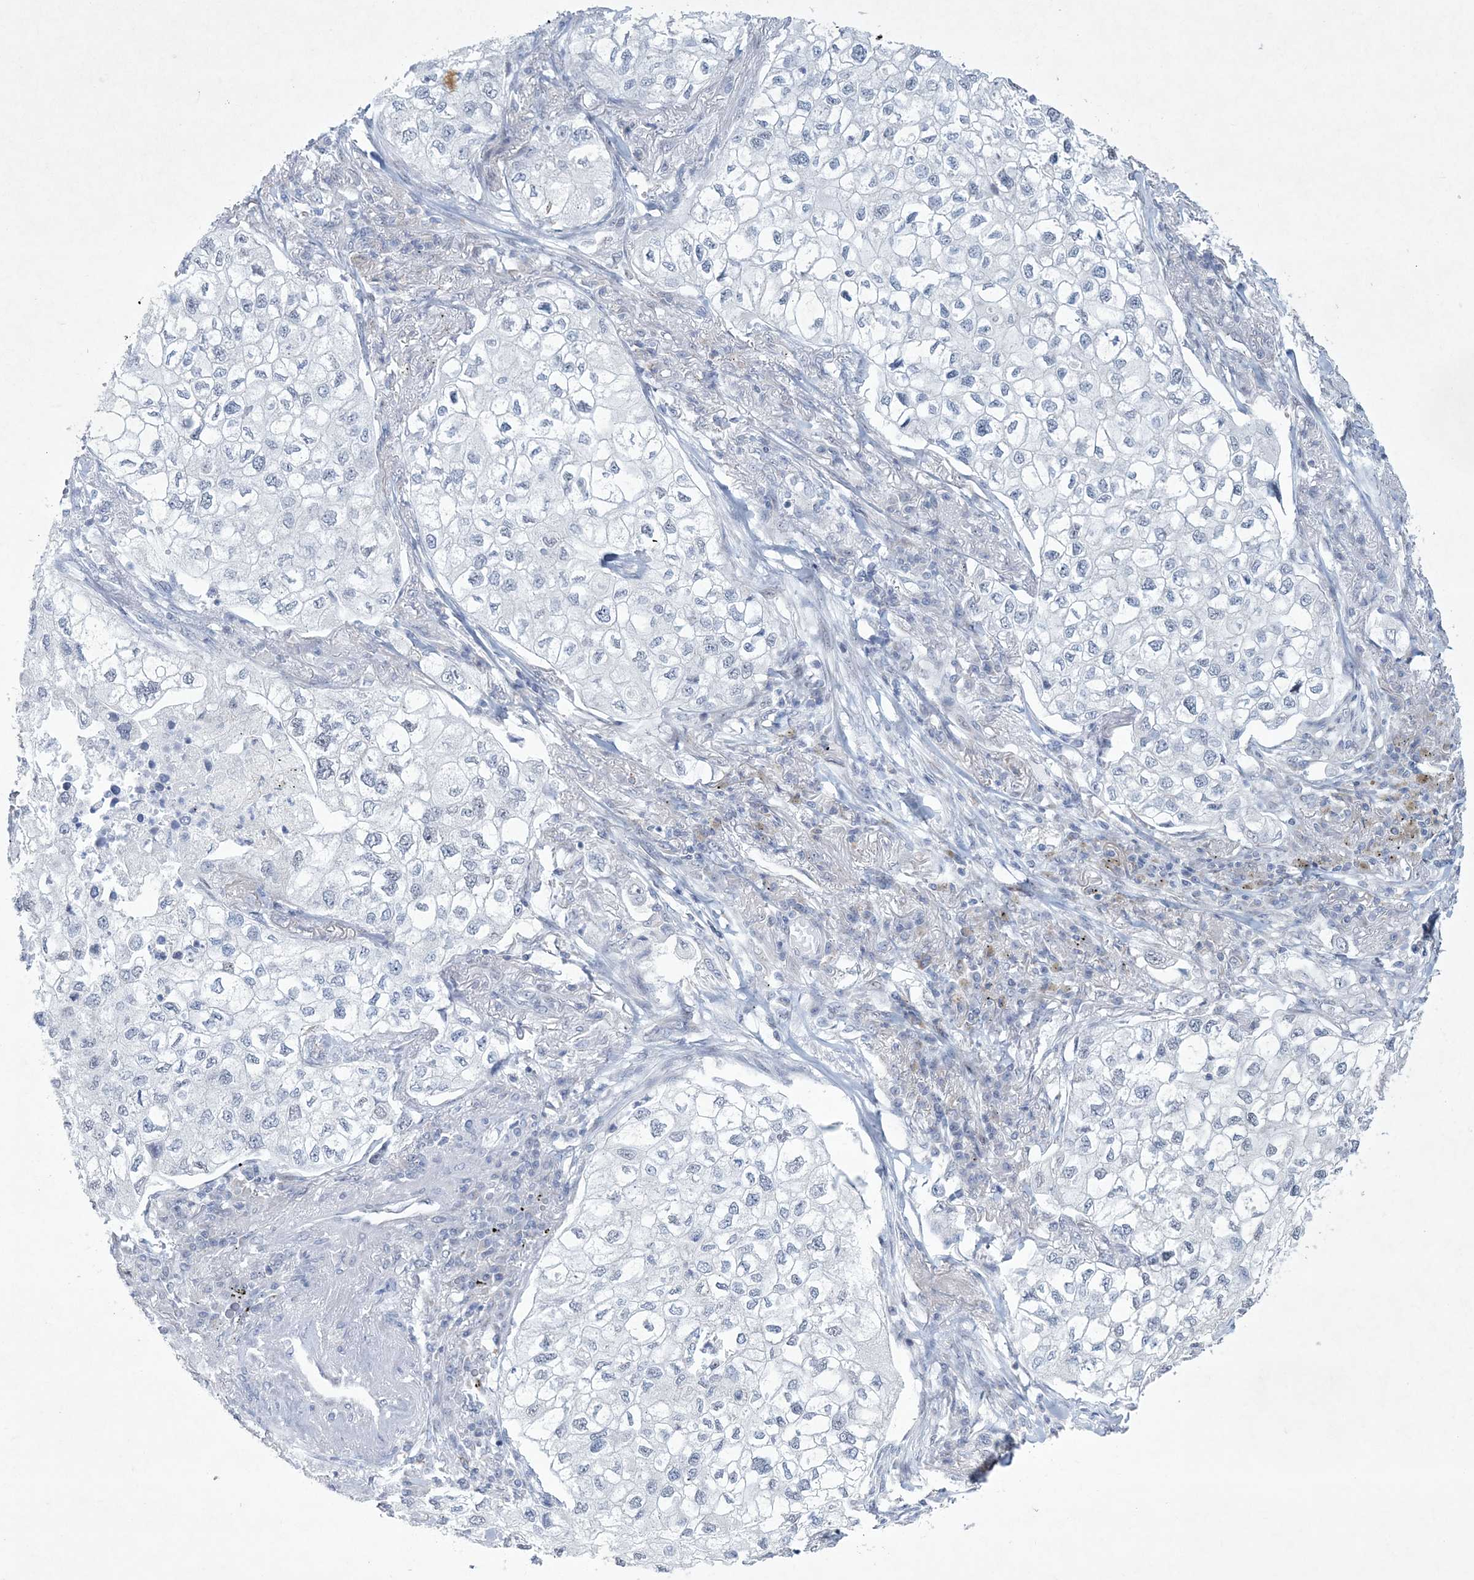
{"staining": {"intensity": "negative", "quantity": "none", "location": "none"}, "tissue": "lung cancer", "cell_type": "Tumor cells", "image_type": "cancer", "snomed": [{"axis": "morphology", "description": "Adenocarcinoma, NOS"}, {"axis": "topography", "description": "Lung"}], "caption": "The photomicrograph displays no significant staining in tumor cells of lung adenocarcinoma. (DAB immunohistochemistry, high magnification).", "gene": "CES4A", "patient": {"sex": "male", "age": 63}}